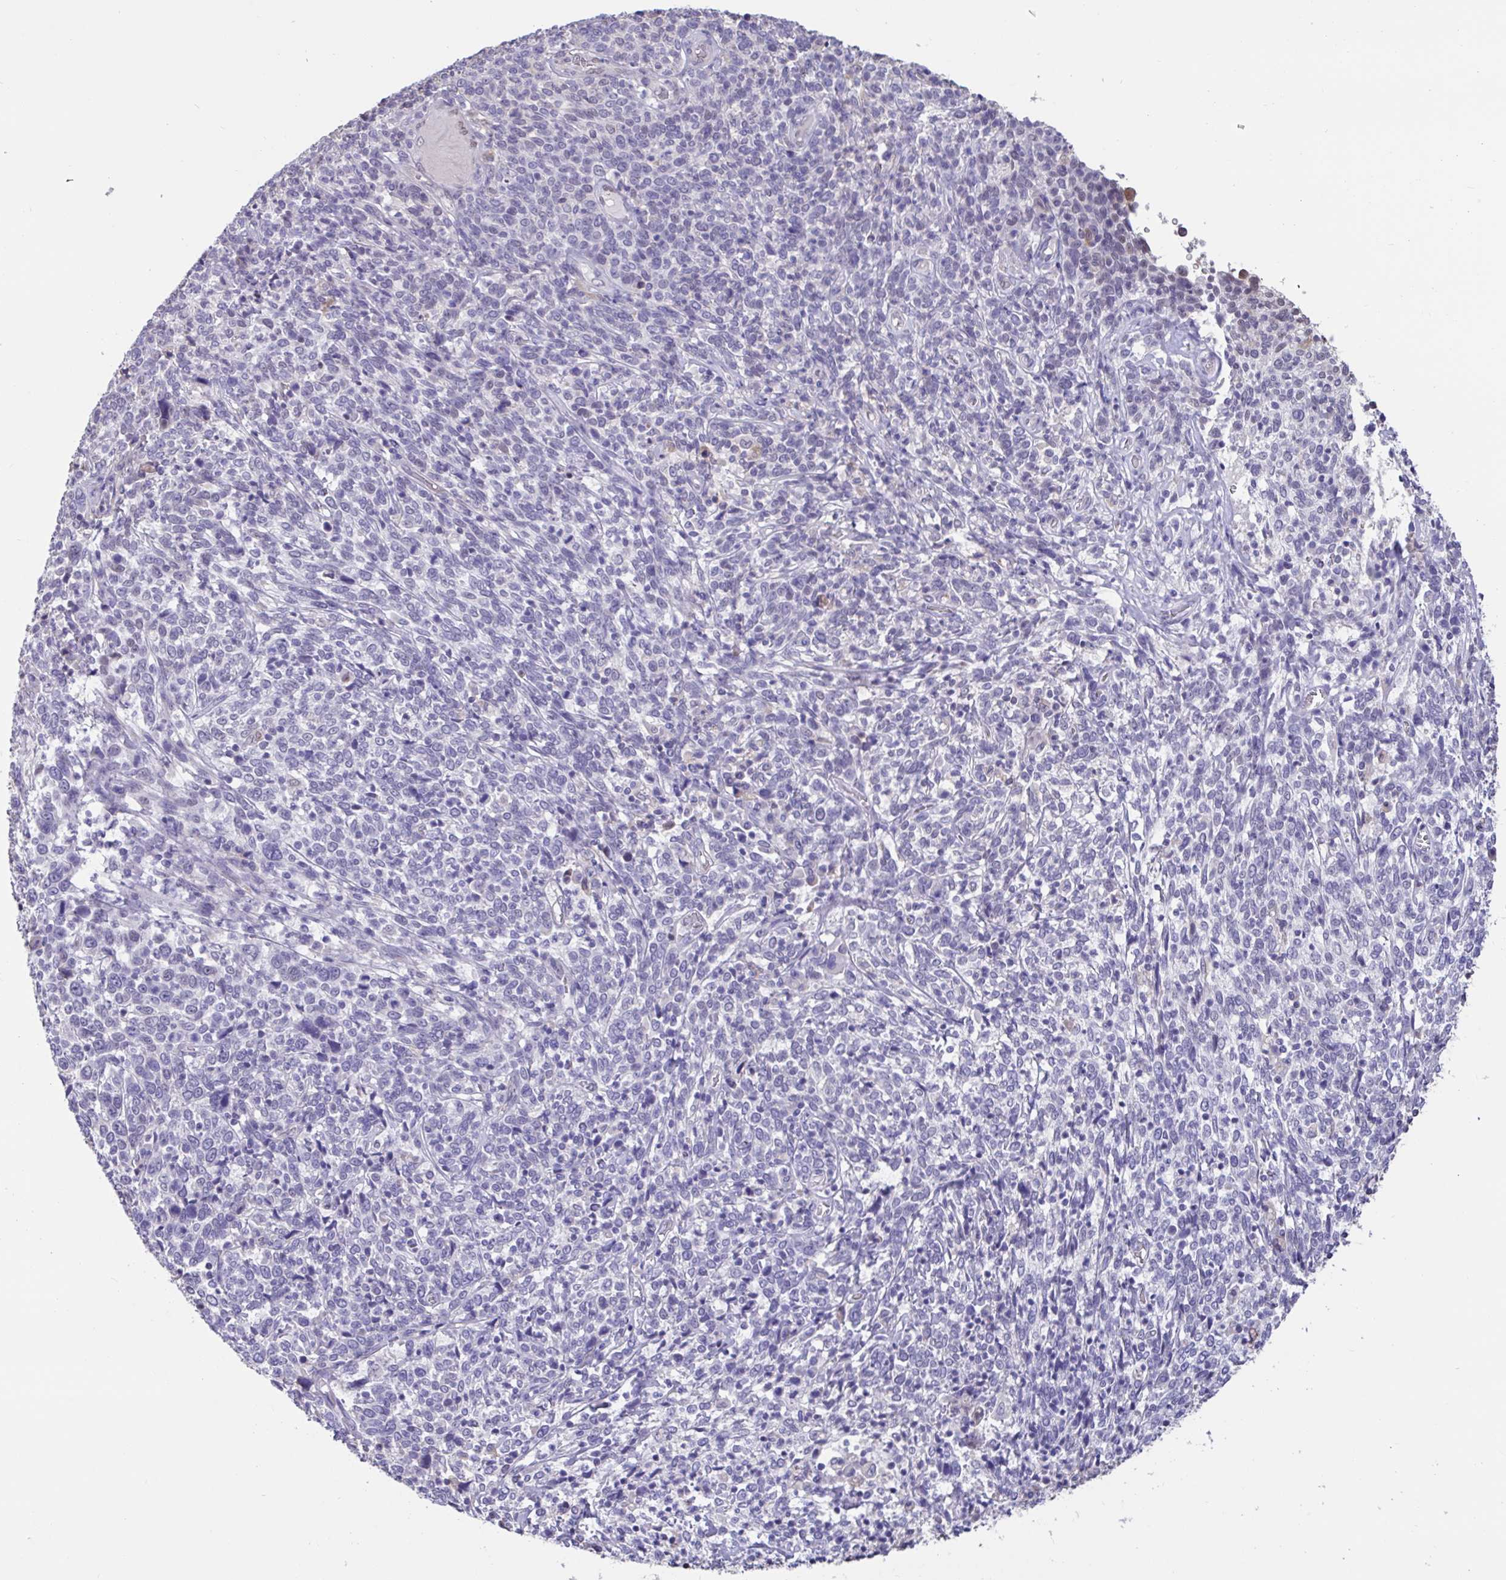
{"staining": {"intensity": "negative", "quantity": "none", "location": "none"}, "tissue": "cervical cancer", "cell_type": "Tumor cells", "image_type": "cancer", "snomed": [{"axis": "morphology", "description": "Squamous cell carcinoma, NOS"}, {"axis": "topography", "description": "Cervix"}], "caption": "DAB immunohistochemical staining of cervical squamous cell carcinoma exhibits no significant positivity in tumor cells. Brightfield microscopy of immunohistochemistry stained with DAB (brown) and hematoxylin (blue), captured at high magnification.", "gene": "DDX39A", "patient": {"sex": "female", "age": 46}}